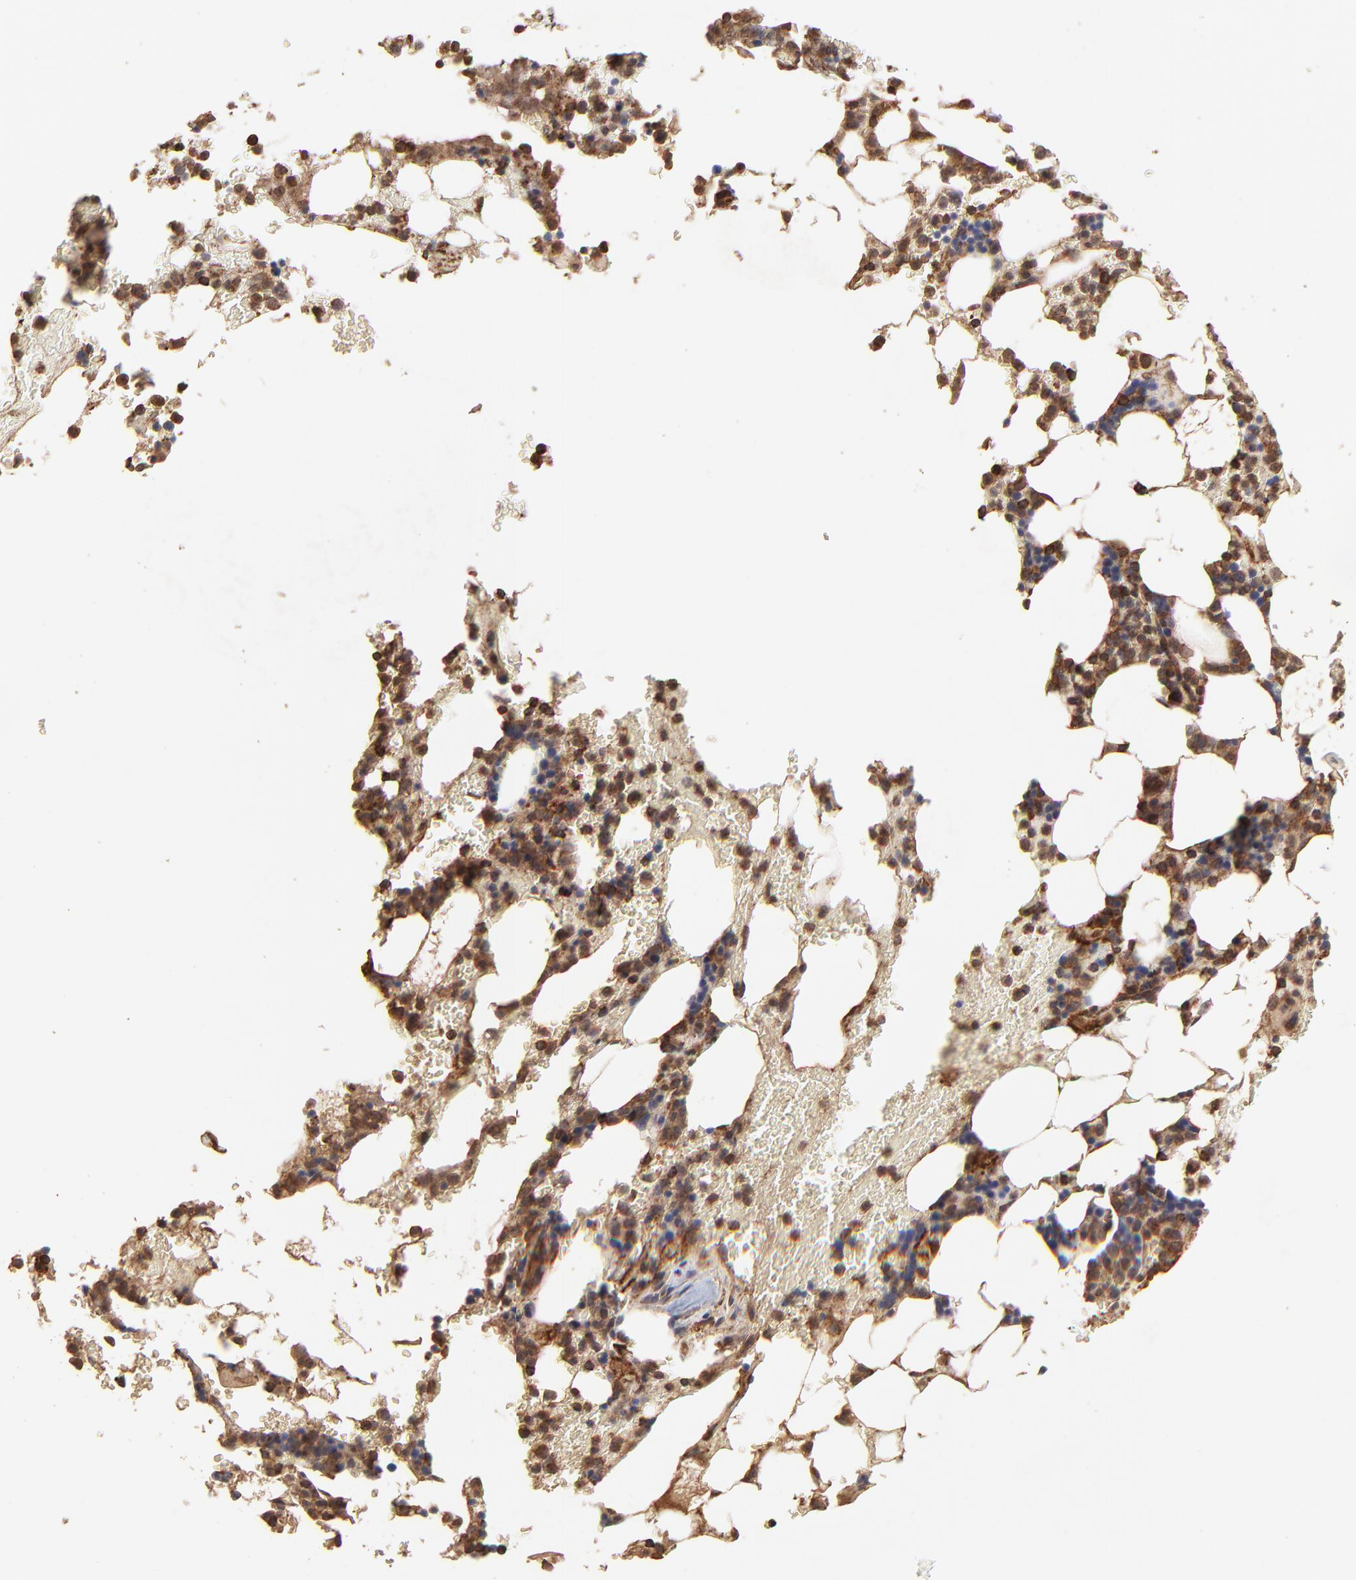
{"staining": {"intensity": "moderate", "quantity": ">75%", "location": "cytoplasmic/membranous"}, "tissue": "bone marrow", "cell_type": "Hematopoietic cells", "image_type": "normal", "snomed": [{"axis": "morphology", "description": "Normal tissue, NOS"}, {"axis": "topography", "description": "Bone marrow"}], "caption": "Immunohistochemical staining of benign bone marrow displays >75% levels of moderate cytoplasmic/membranous protein staining in about >75% of hematopoietic cells.", "gene": "STON2", "patient": {"sex": "female", "age": 73}}